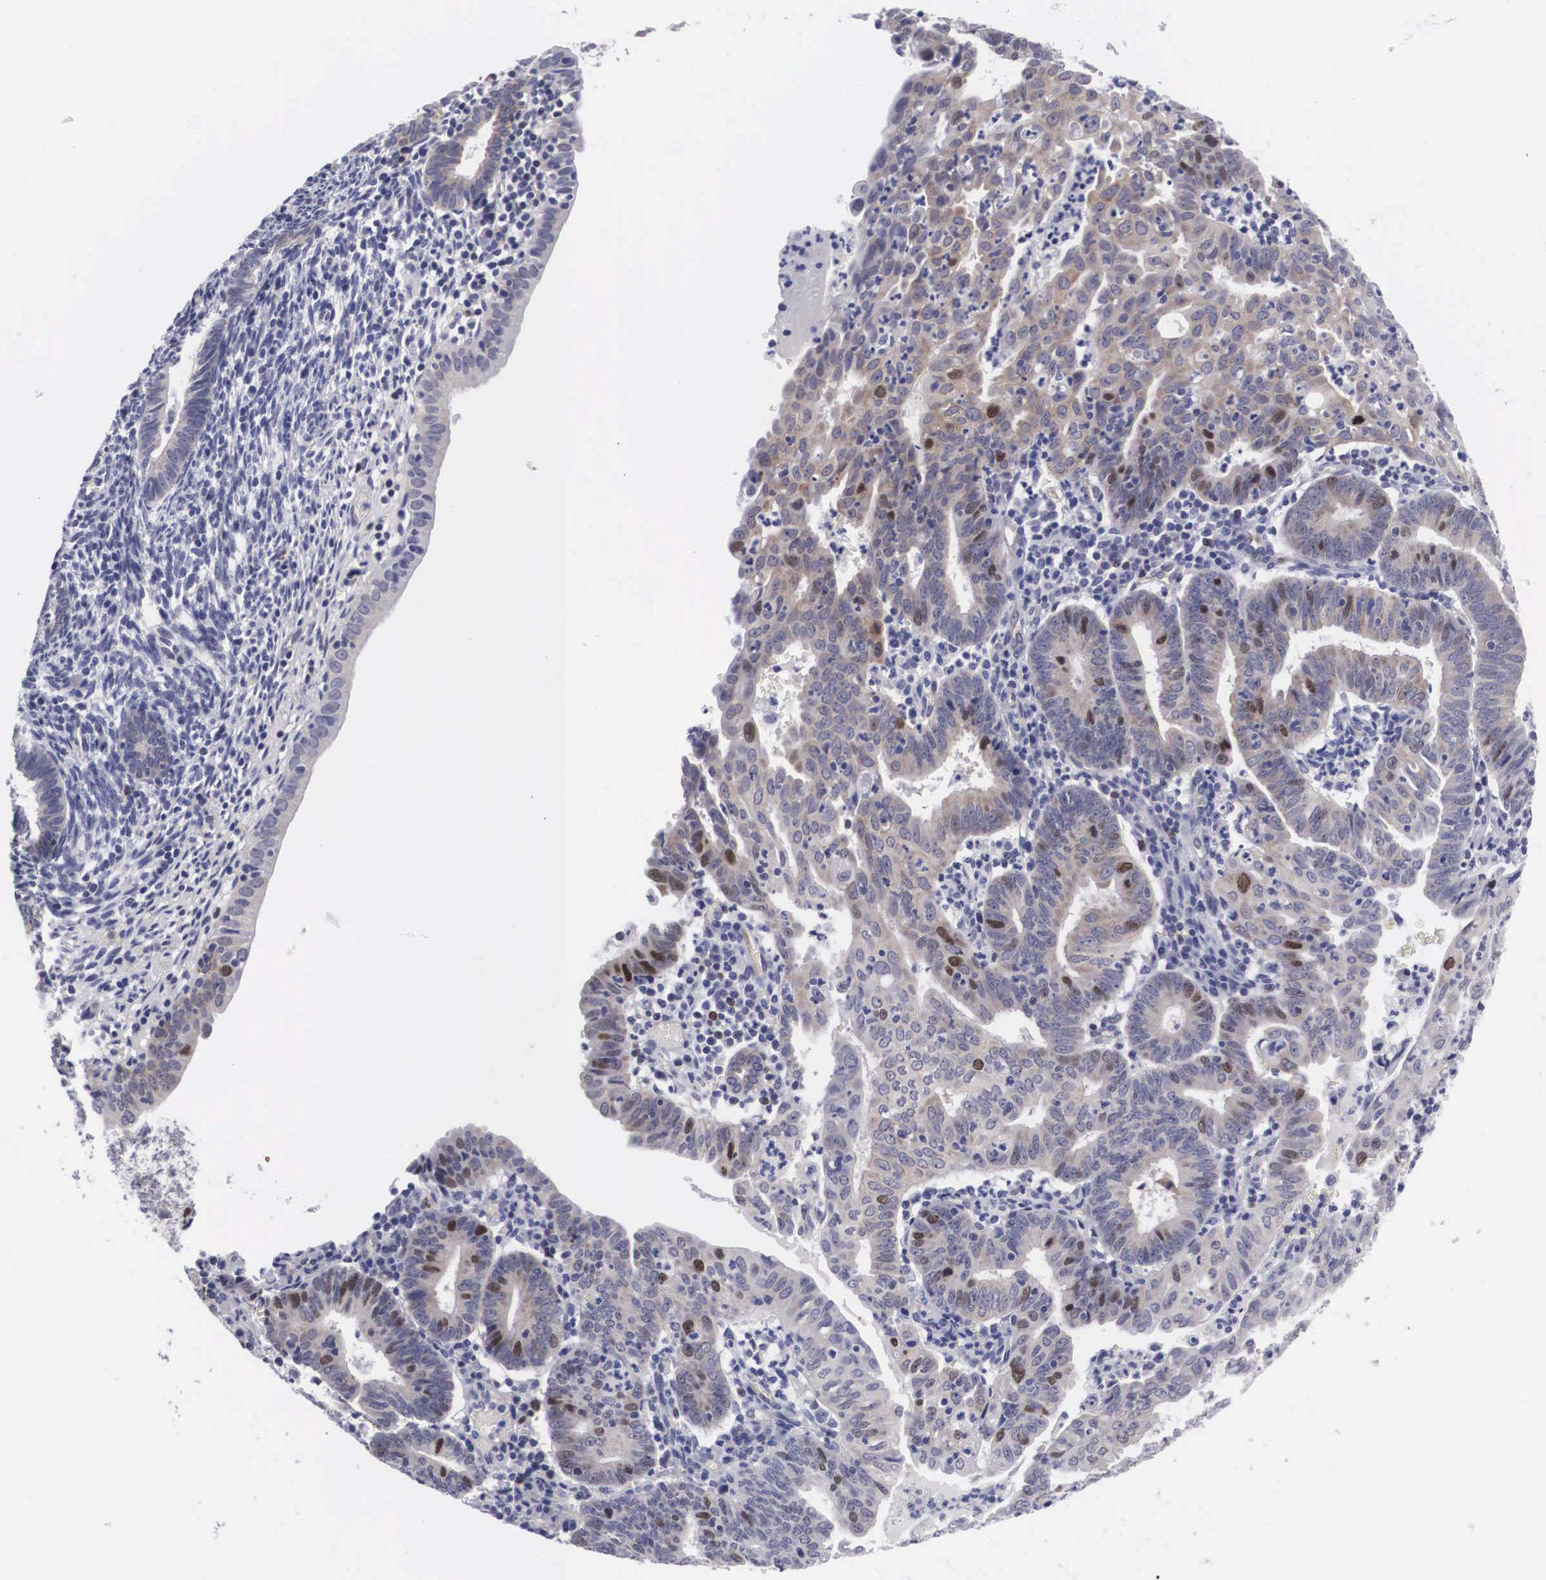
{"staining": {"intensity": "moderate", "quantity": "<25%", "location": "nuclear"}, "tissue": "endometrial cancer", "cell_type": "Tumor cells", "image_type": "cancer", "snomed": [{"axis": "morphology", "description": "Adenocarcinoma, NOS"}, {"axis": "topography", "description": "Endometrium"}], "caption": "Immunohistochemistry (IHC) image of neoplastic tissue: human adenocarcinoma (endometrial) stained using immunohistochemistry (IHC) reveals low levels of moderate protein expression localized specifically in the nuclear of tumor cells, appearing as a nuclear brown color.", "gene": "MAST4", "patient": {"sex": "female", "age": 60}}